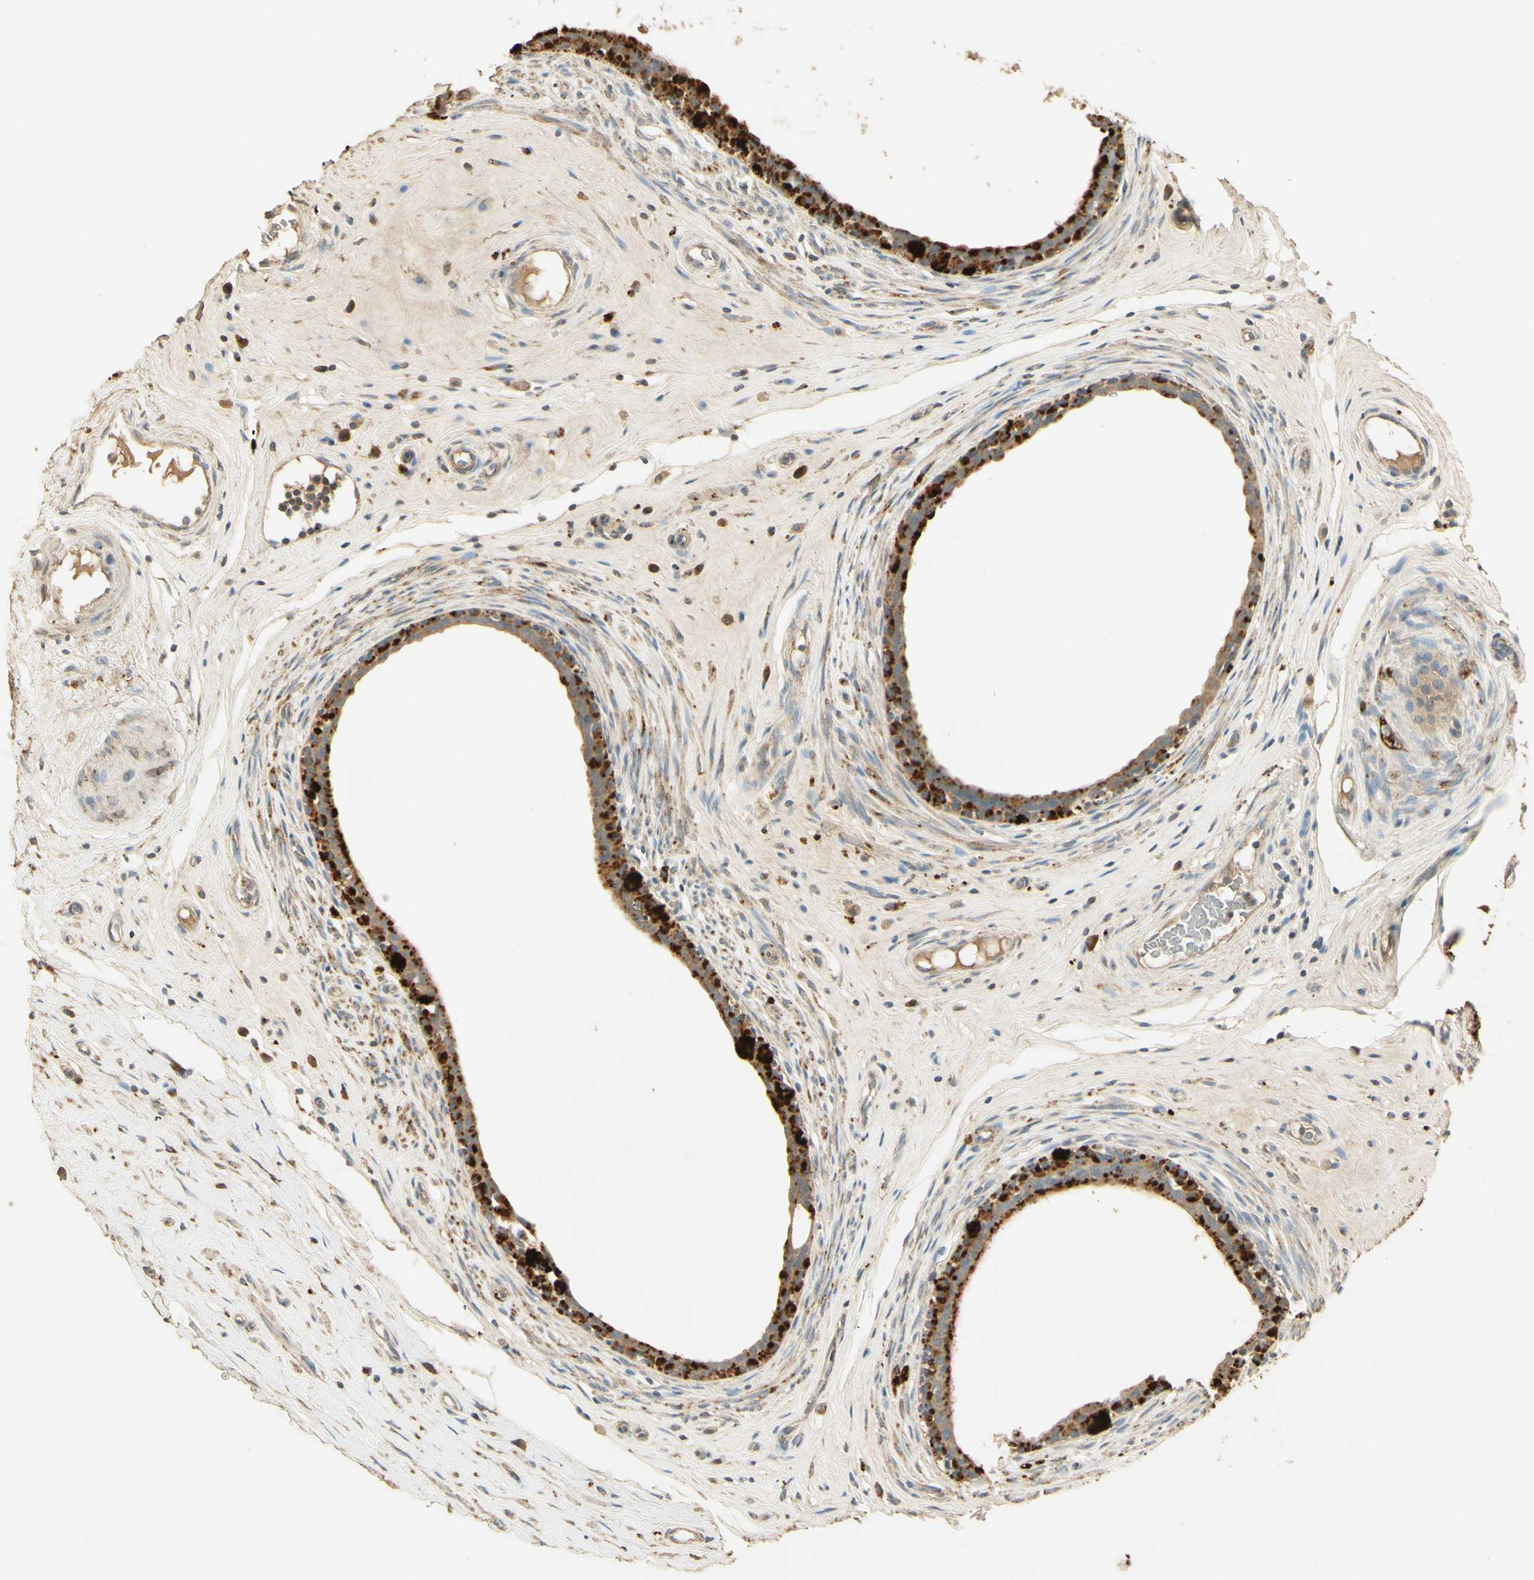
{"staining": {"intensity": "strong", "quantity": ">75%", "location": "cytoplasmic/membranous"}, "tissue": "epididymis", "cell_type": "Glandular cells", "image_type": "normal", "snomed": [{"axis": "morphology", "description": "Normal tissue, NOS"}, {"axis": "morphology", "description": "Inflammation, NOS"}, {"axis": "topography", "description": "Epididymis"}], "caption": "Immunohistochemical staining of unremarkable human epididymis demonstrates high levels of strong cytoplasmic/membranous positivity in approximately >75% of glandular cells.", "gene": "ARHGEF17", "patient": {"sex": "male", "age": 84}}